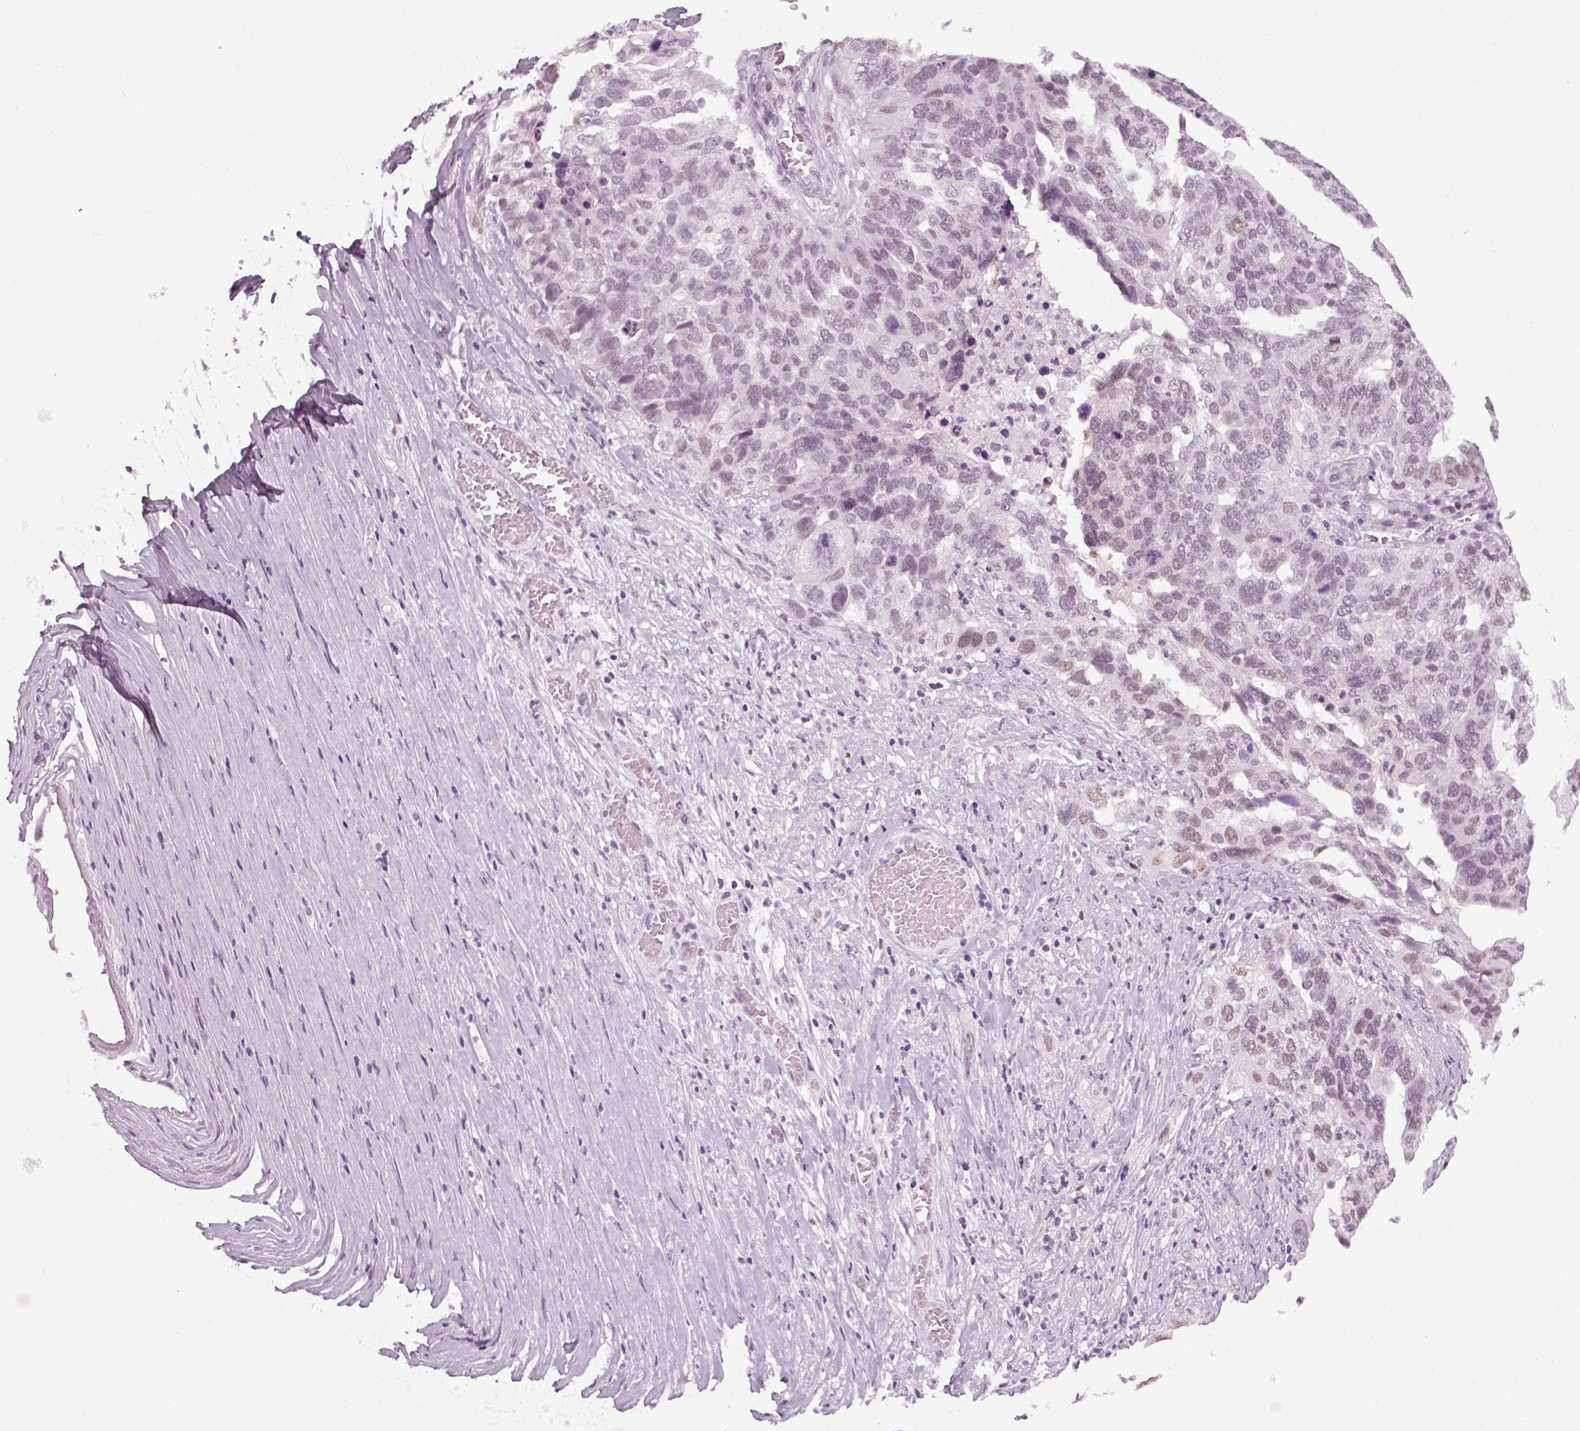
{"staining": {"intensity": "weak", "quantity": "<25%", "location": "nuclear"}, "tissue": "ovarian cancer", "cell_type": "Tumor cells", "image_type": "cancer", "snomed": [{"axis": "morphology", "description": "Carcinoma, endometroid"}, {"axis": "topography", "description": "Soft tissue"}, {"axis": "topography", "description": "Ovary"}], "caption": "IHC of ovarian cancer shows no staining in tumor cells.", "gene": "KCNG2", "patient": {"sex": "female", "age": 52}}